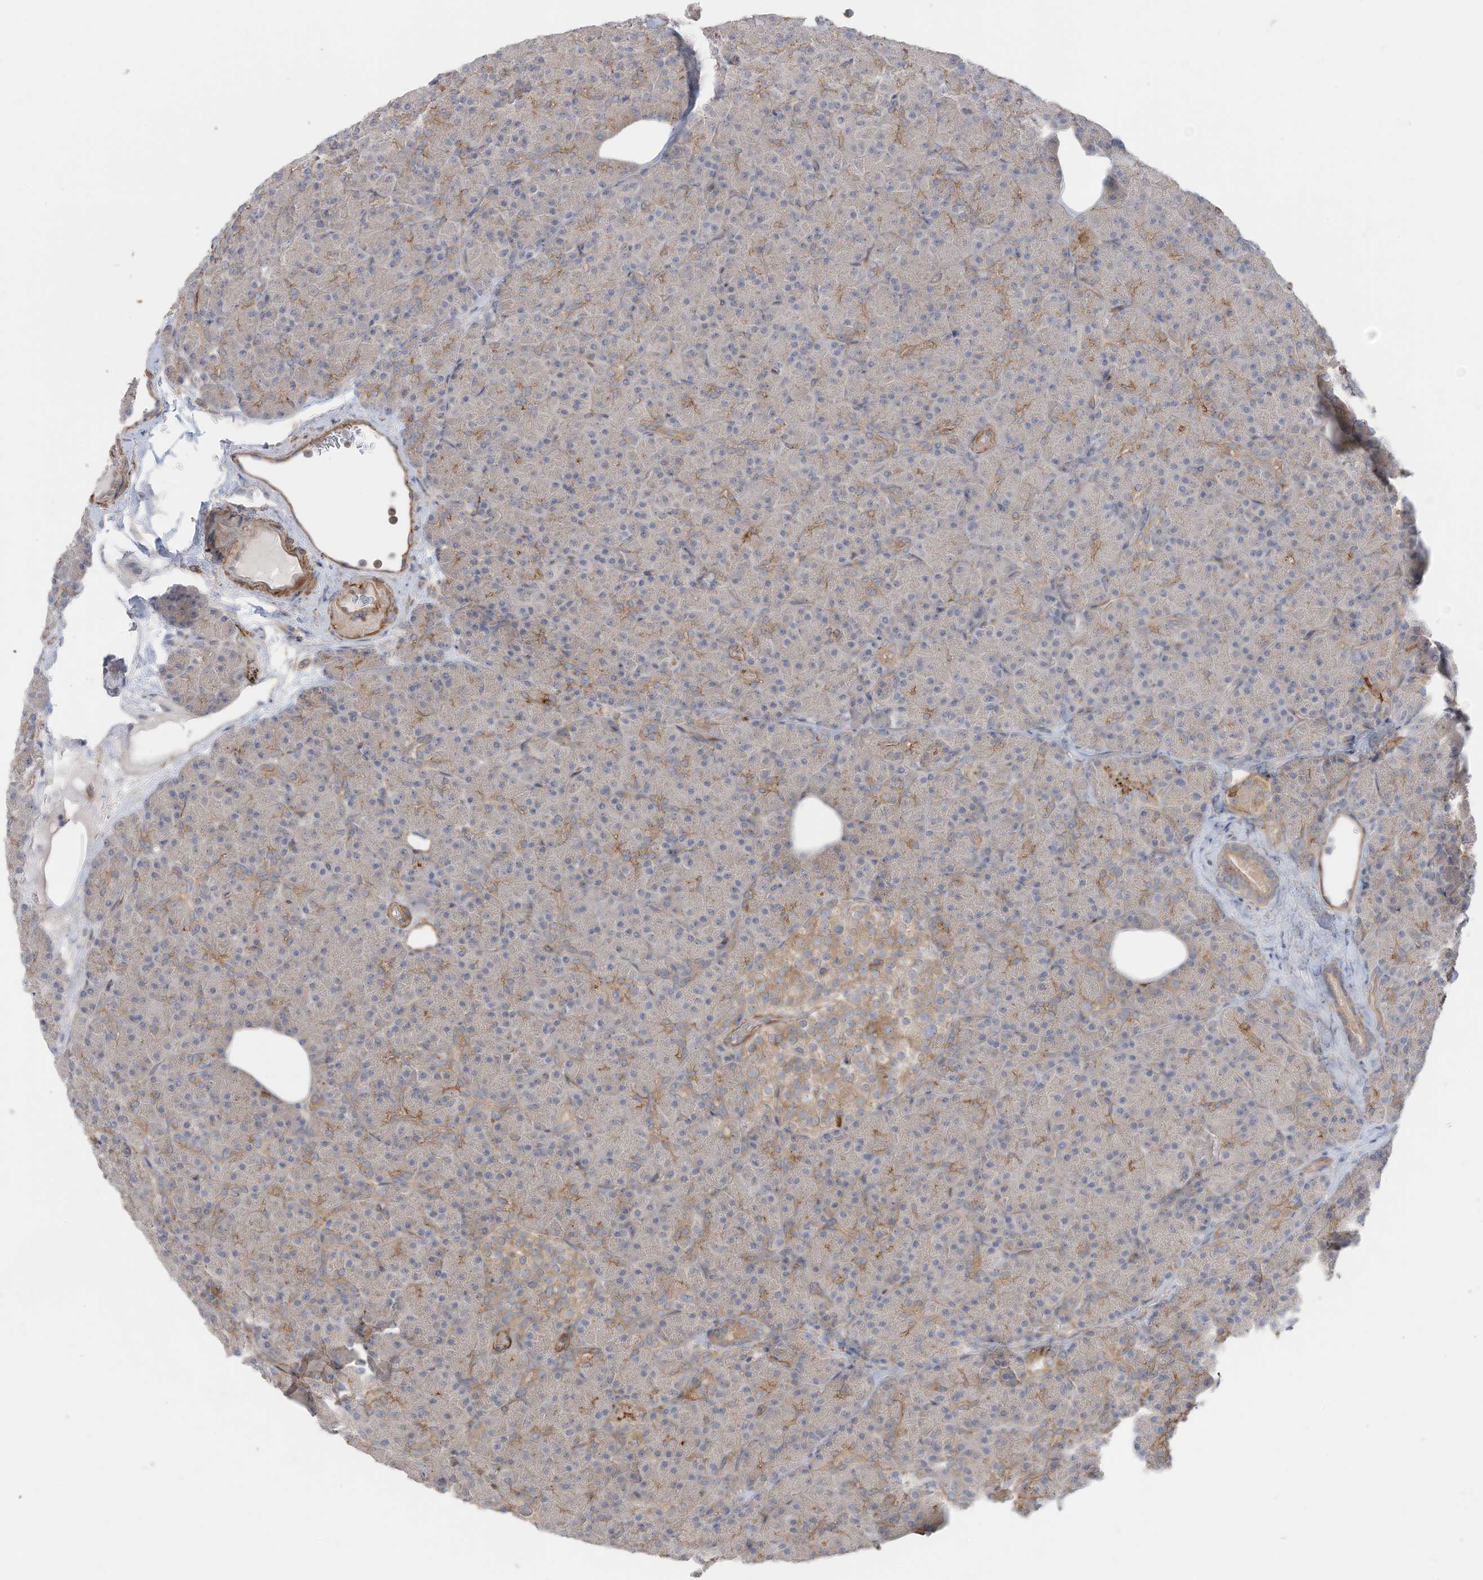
{"staining": {"intensity": "moderate", "quantity": "<25%", "location": "cytoplasmic/membranous"}, "tissue": "pancreas", "cell_type": "Exocrine glandular cells", "image_type": "normal", "snomed": [{"axis": "morphology", "description": "Normal tissue, NOS"}, {"axis": "topography", "description": "Pancreas"}], "caption": "IHC (DAB (3,3'-diaminobenzidine)) staining of normal pancreas demonstrates moderate cytoplasmic/membranous protein positivity in approximately <25% of exocrine glandular cells.", "gene": "SLC17A7", "patient": {"sex": "female", "age": 43}}